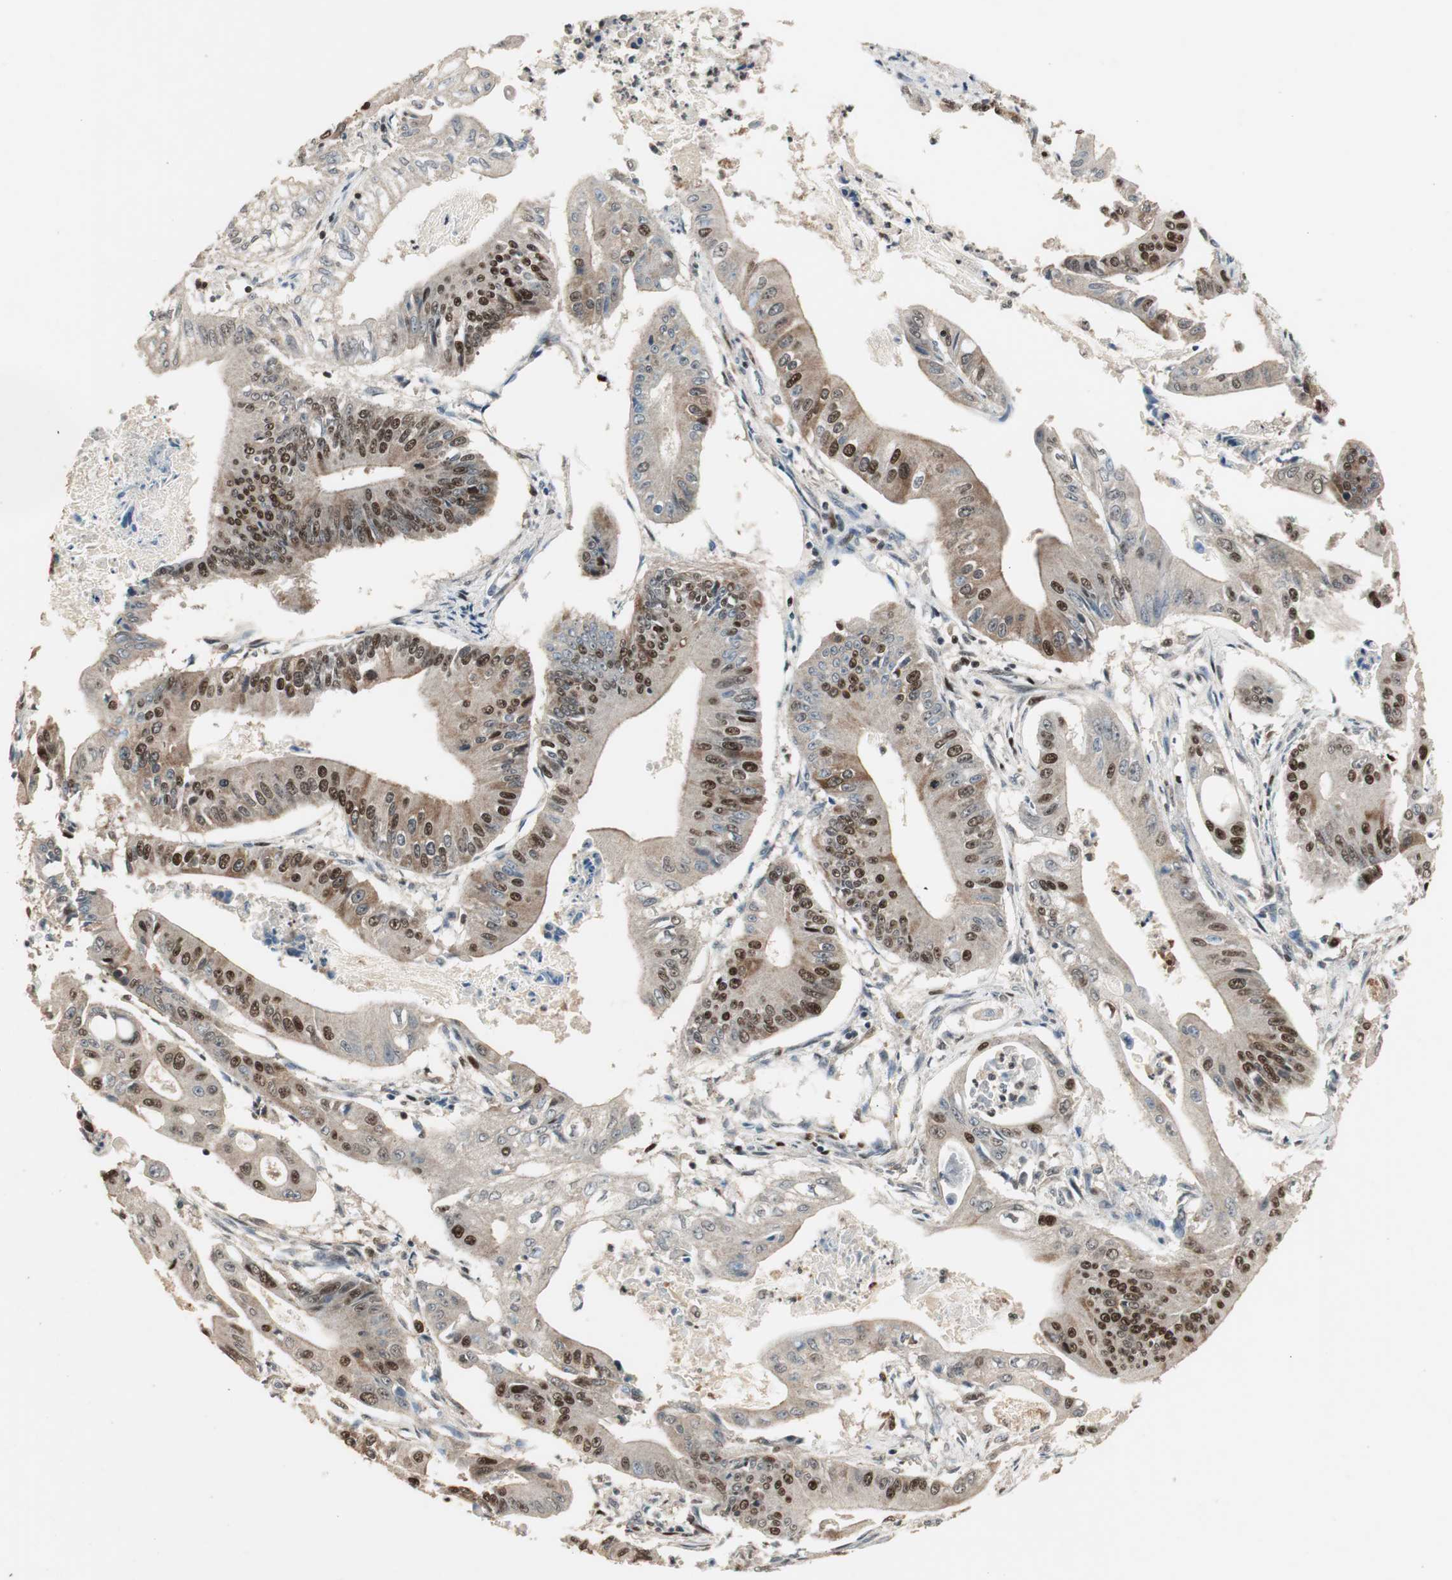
{"staining": {"intensity": "strong", "quantity": "25%-75%", "location": "nuclear"}, "tissue": "pancreatic cancer", "cell_type": "Tumor cells", "image_type": "cancer", "snomed": [{"axis": "morphology", "description": "Normal tissue, NOS"}, {"axis": "topography", "description": "Lymph node"}], "caption": "Protein expression by IHC displays strong nuclear positivity in about 25%-75% of tumor cells in pancreatic cancer. (DAB (3,3'-diaminobenzidine) IHC with brightfield microscopy, high magnification).", "gene": "FEN1", "patient": {"sex": "male", "age": 62}}